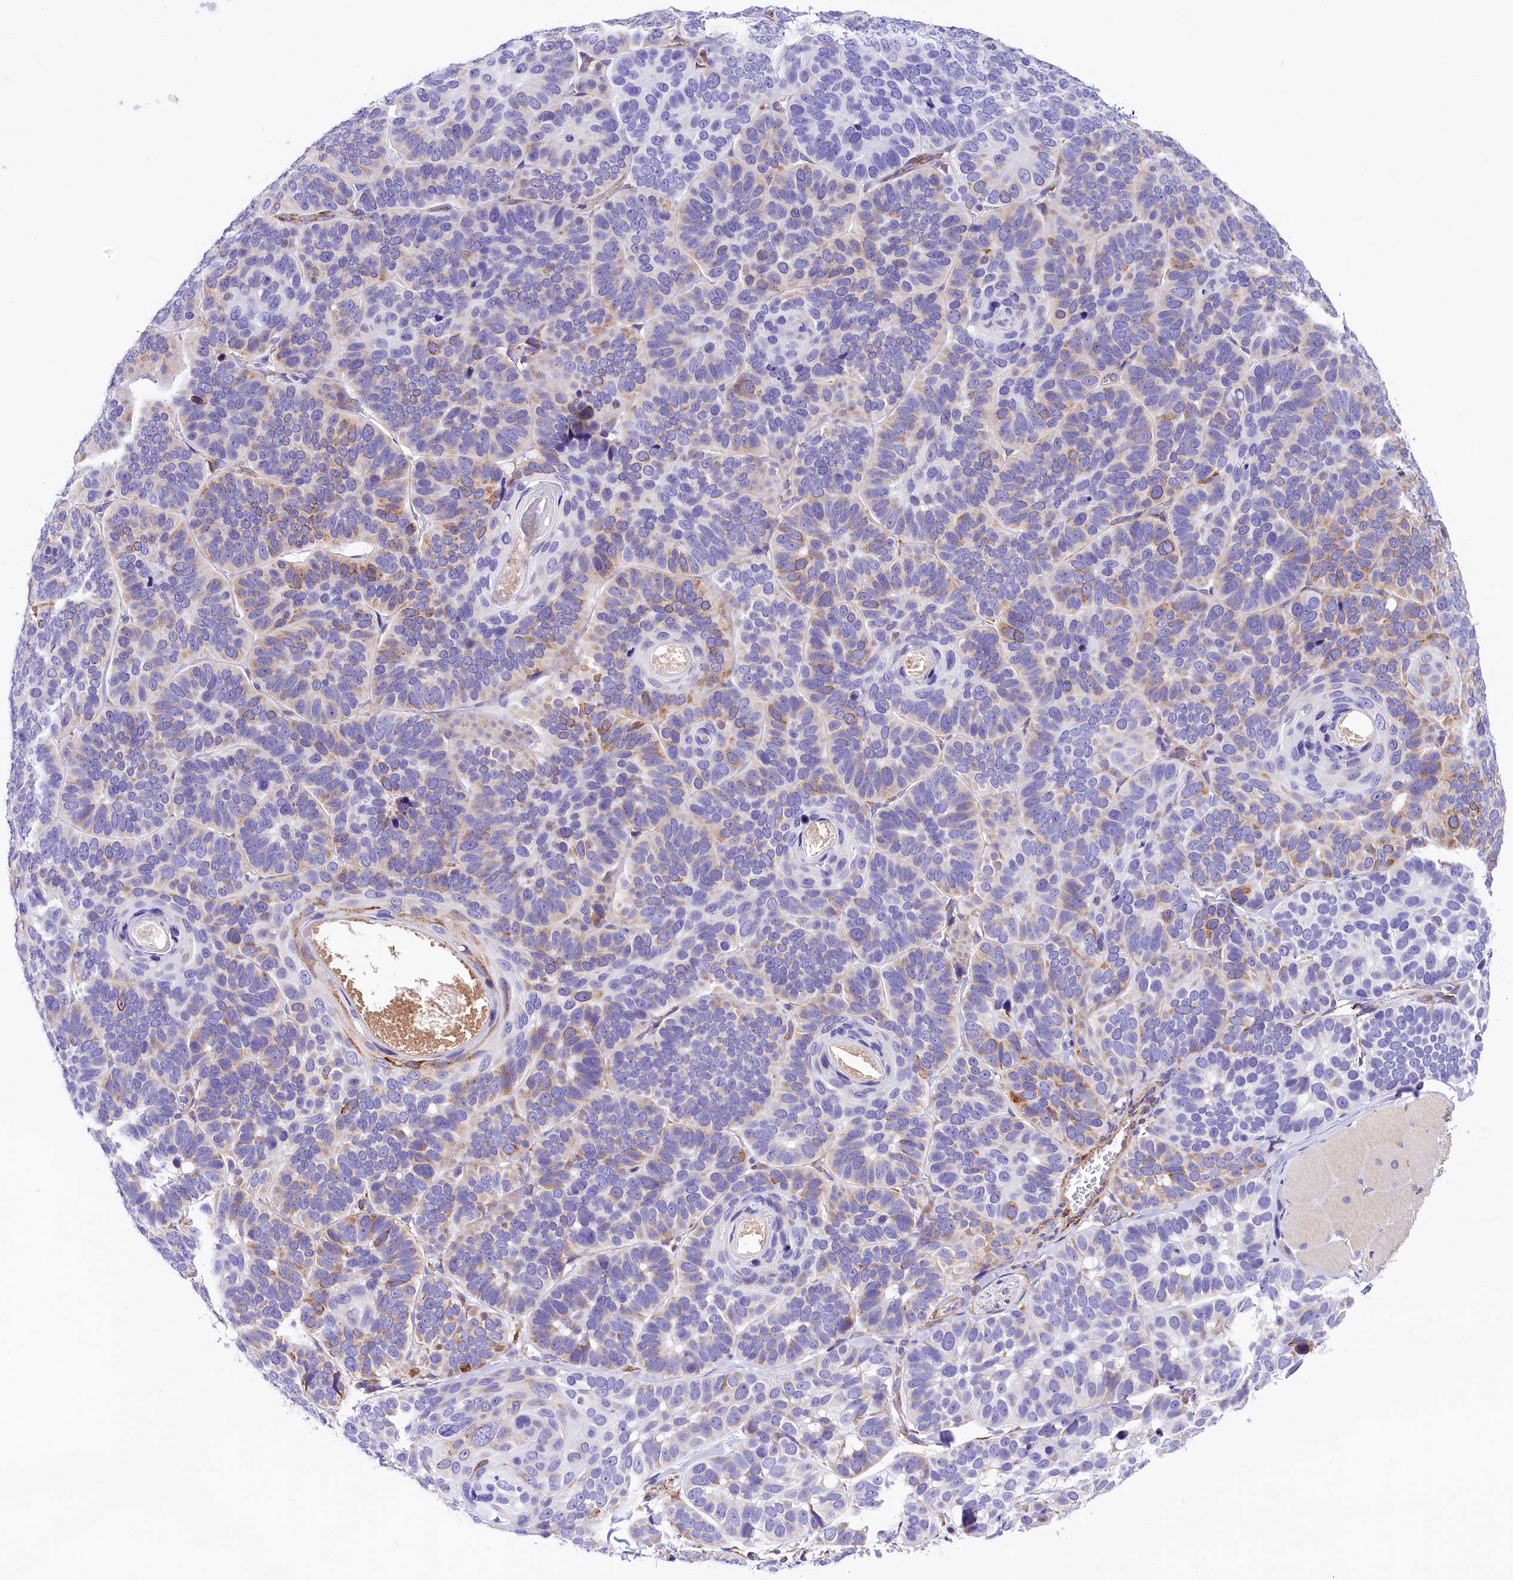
{"staining": {"intensity": "negative", "quantity": "none", "location": "none"}, "tissue": "skin cancer", "cell_type": "Tumor cells", "image_type": "cancer", "snomed": [{"axis": "morphology", "description": "Basal cell carcinoma"}, {"axis": "topography", "description": "Skin"}], "caption": "Immunohistochemistry of skin cancer (basal cell carcinoma) reveals no staining in tumor cells.", "gene": "ITGA1", "patient": {"sex": "male", "age": 62}}